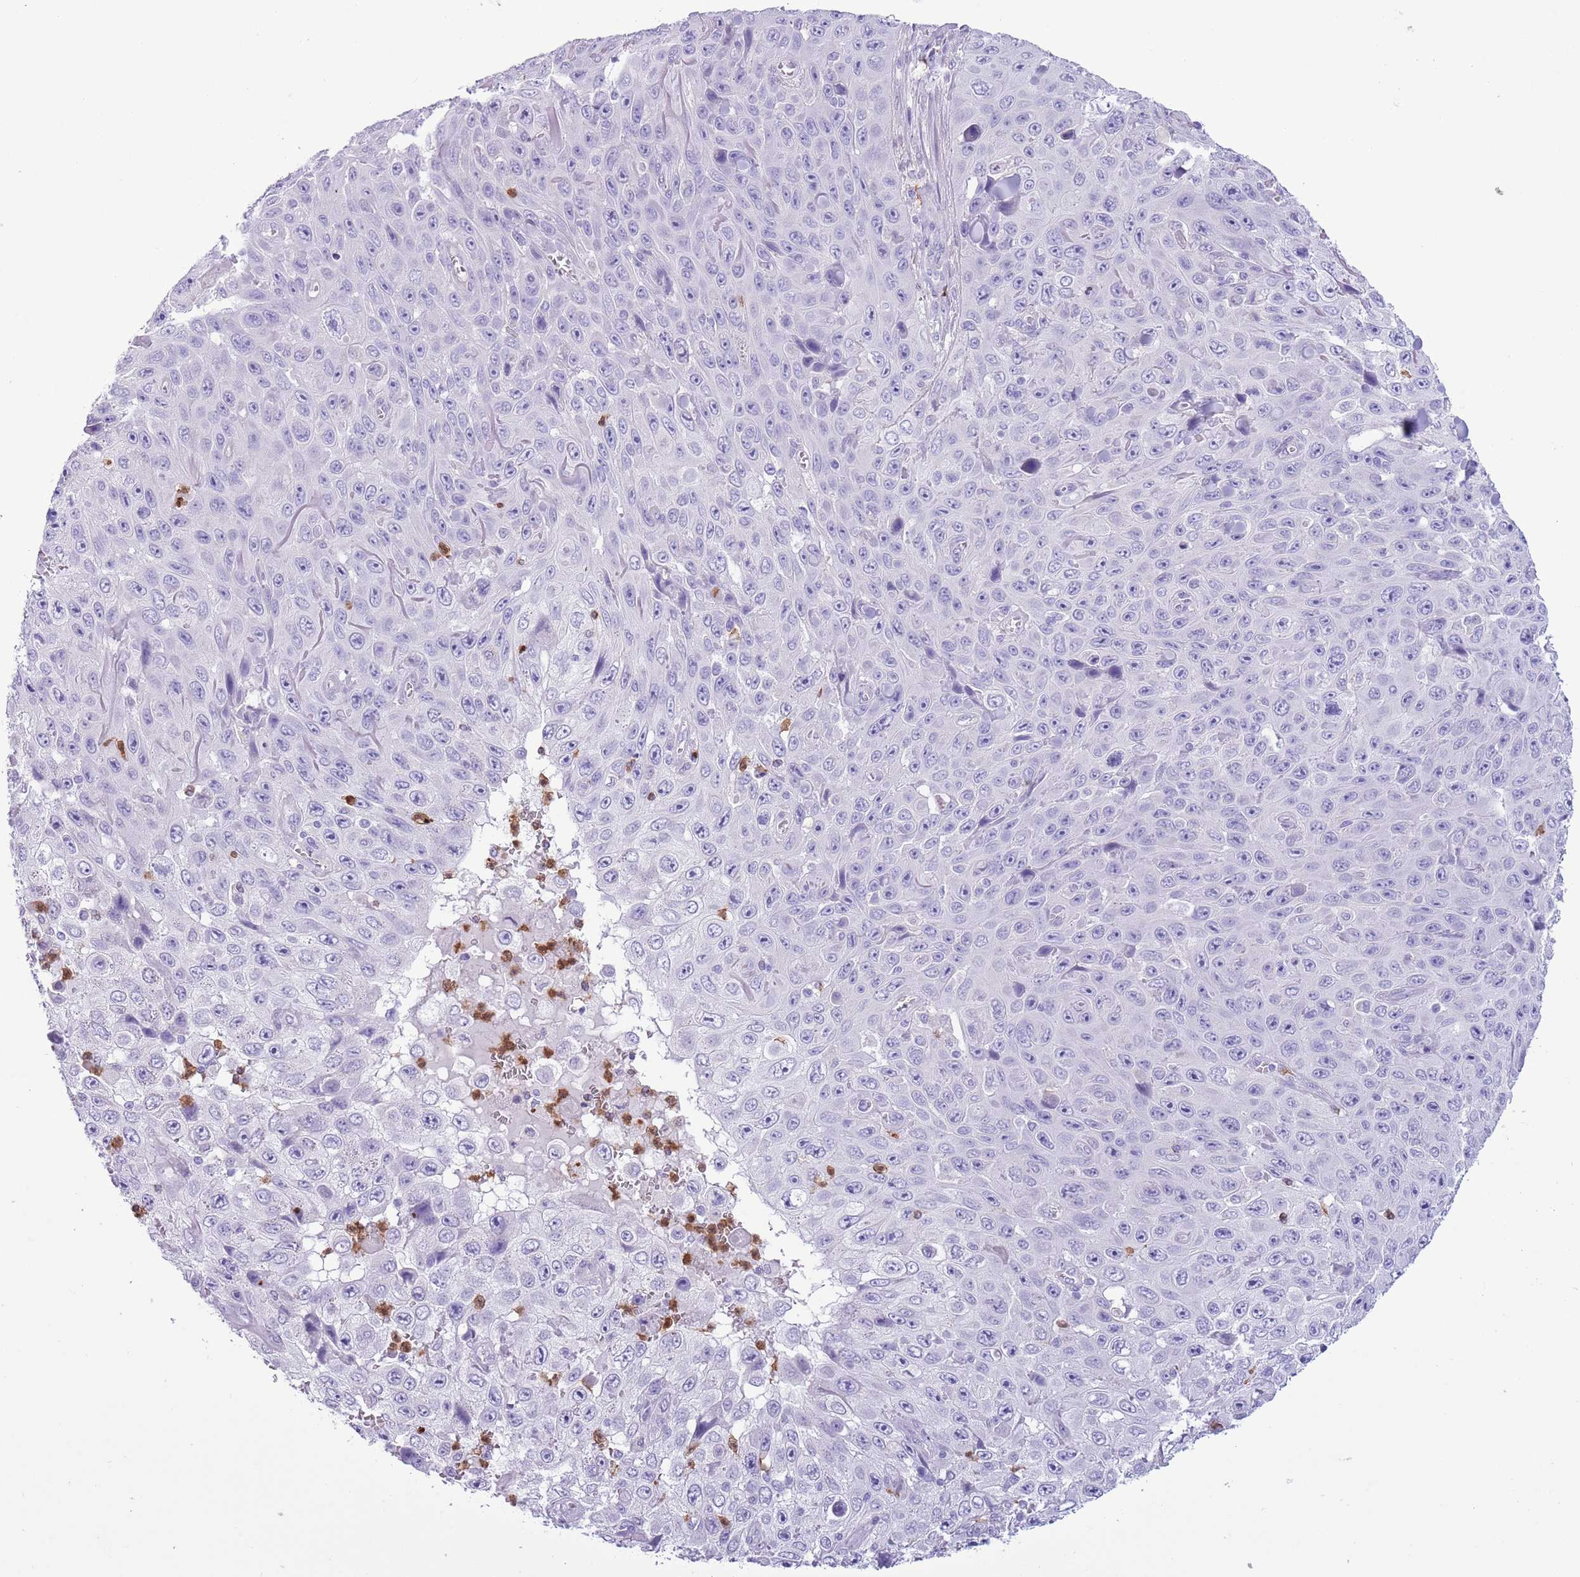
{"staining": {"intensity": "negative", "quantity": "none", "location": "none"}, "tissue": "skin cancer", "cell_type": "Tumor cells", "image_type": "cancer", "snomed": [{"axis": "morphology", "description": "Squamous cell carcinoma, NOS"}, {"axis": "topography", "description": "Skin"}], "caption": "An immunohistochemistry (IHC) histopathology image of skin squamous cell carcinoma is shown. There is no staining in tumor cells of skin squamous cell carcinoma. Brightfield microscopy of immunohistochemistry stained with DAB (brown) and hematoxylin (blue), captured at high magnification.", "gene": "OR6M1", "patient": {"sex": "male", "age": 82}}